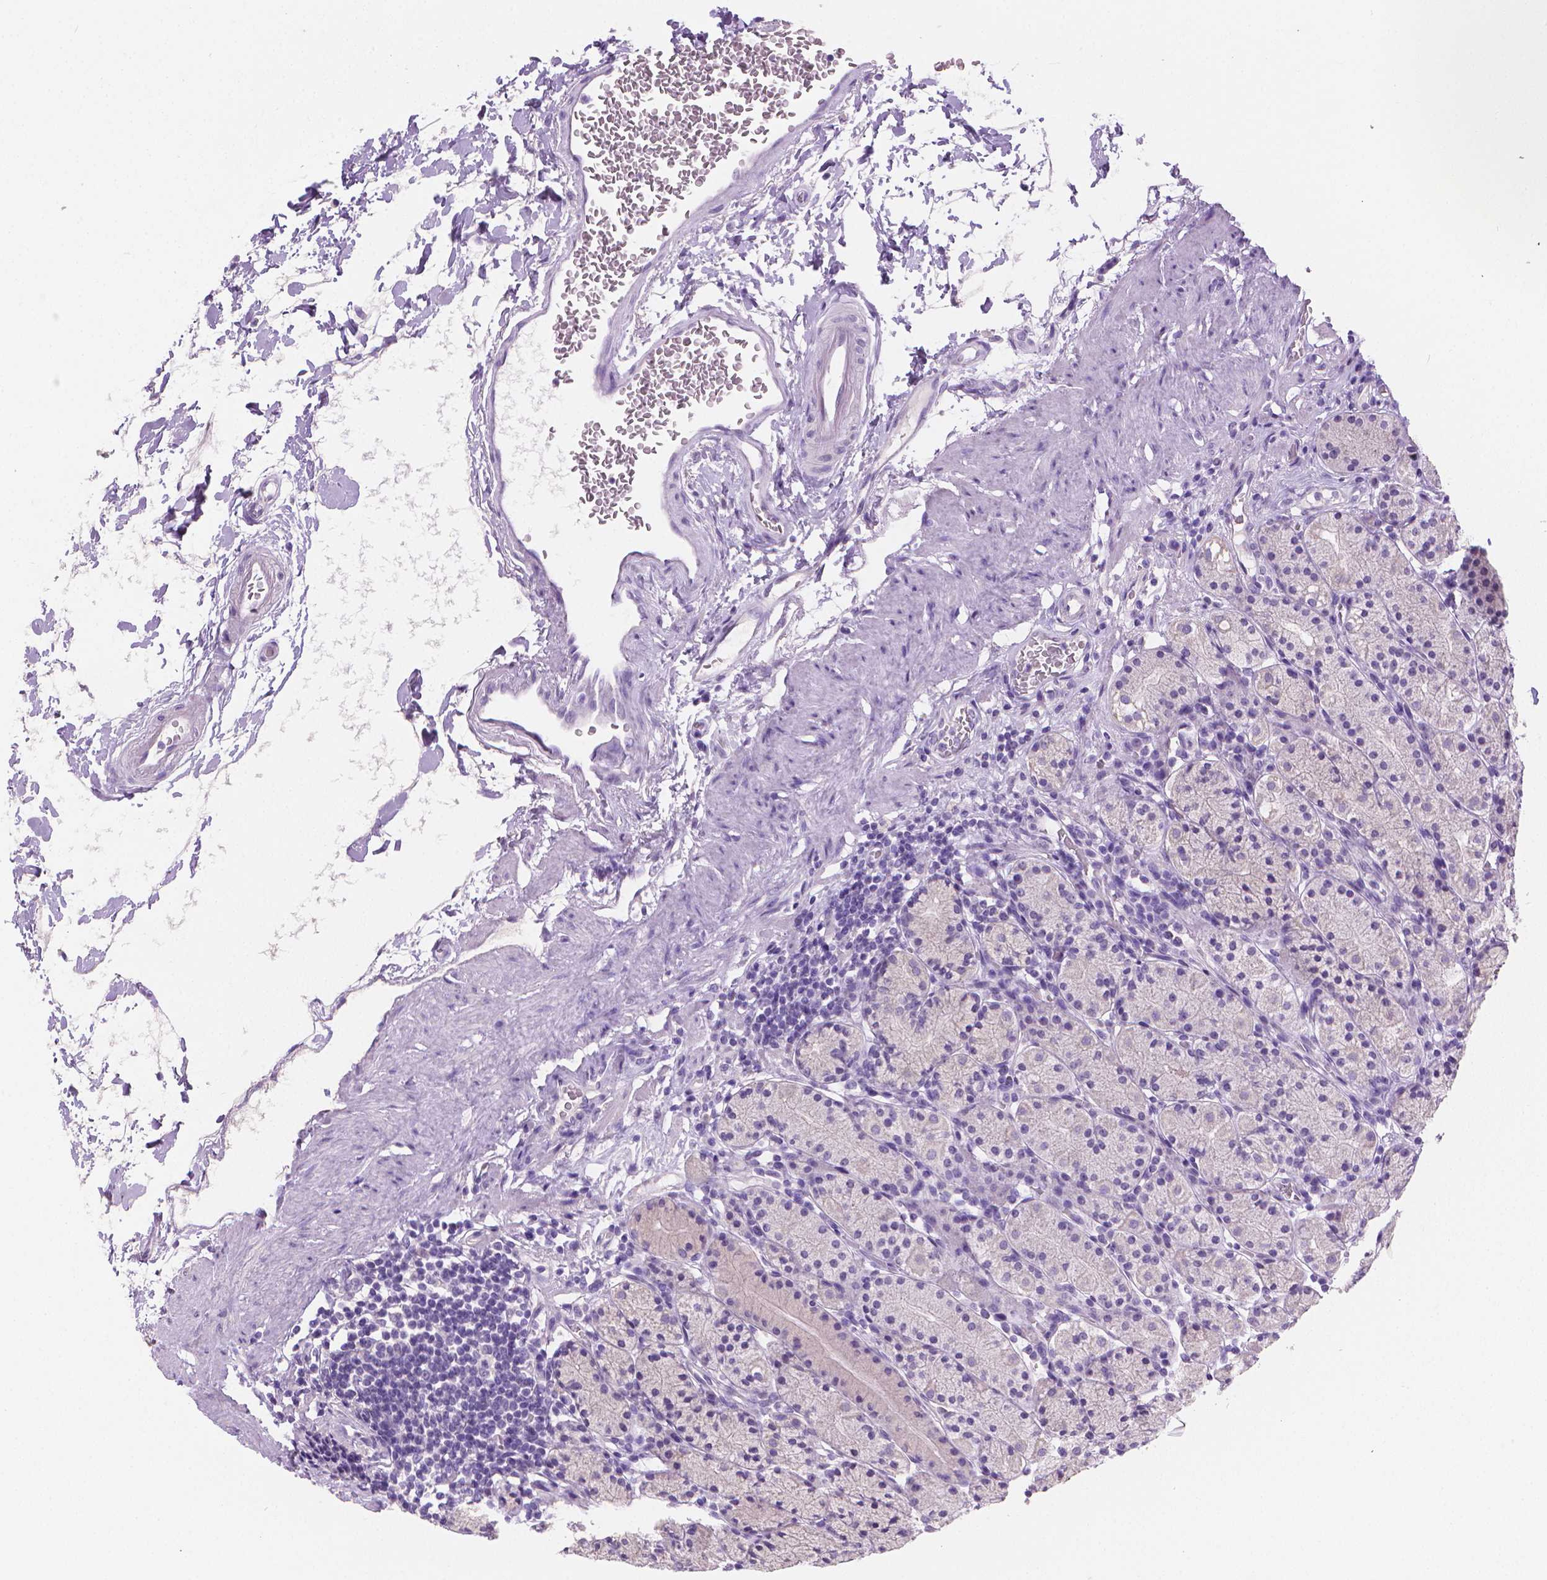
{"staining": {"intensity": "negative", "quantity": "none", "location": "none"}, "tissue": "stomach", "cell_type": "Glandular cells", "image_type": "normal", "snomed": [{"axis": "morphology", "description": "Normal tissue, NOS"}, {"axis": "topography", "description": "Stomach, upper"}, {"axis": "topography", "description": "Stomach"}], "caption": "A high-resolution micrograph shows immunohistochemistry staining of unremarkable stomach, which exhibits no significant staining in glandular cells. (Stains: DAB (3,3'-diaminobenzidine) IHC with hematoxylin counter stain, Microscopy: brightfield microscopy at high magnification).", "gene": "TNNI2", "patient": {"sex": "male", "age": 62}}